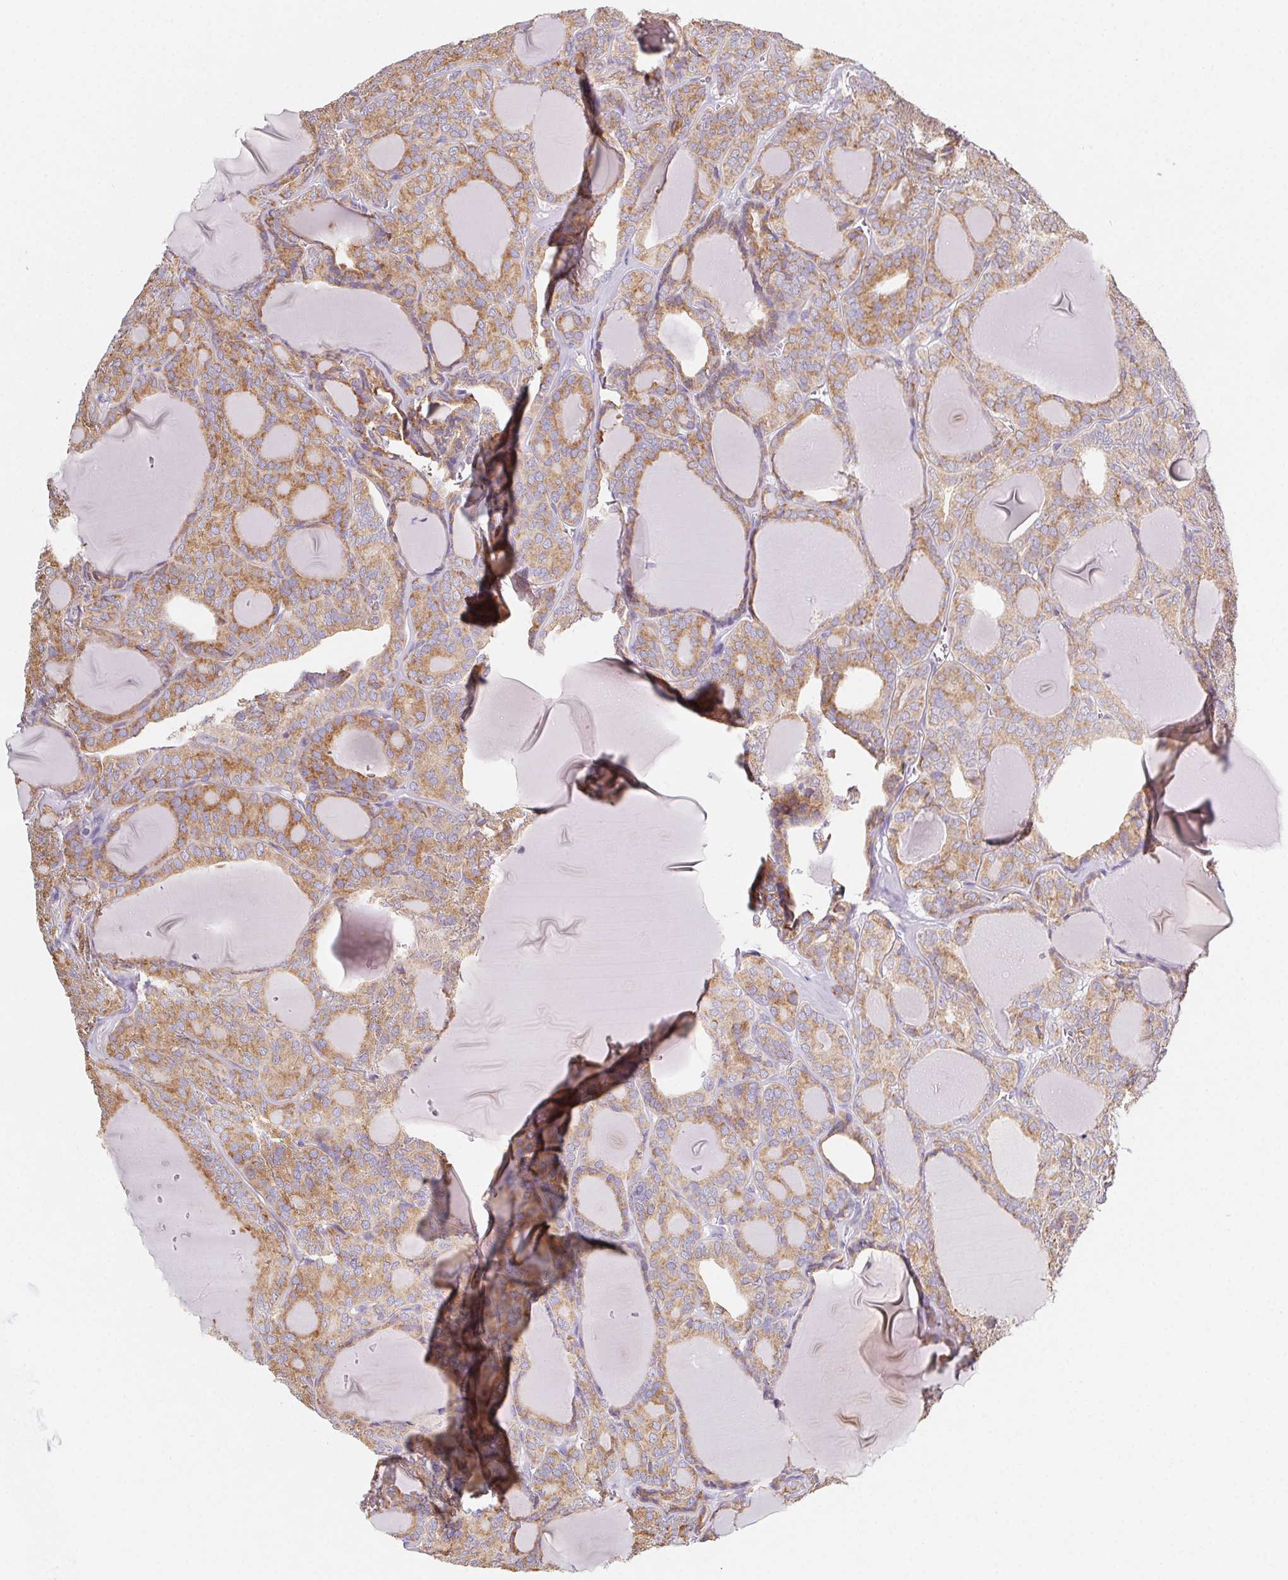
{"staining": {"intensity": "moderate", "quantity": ">75%", "location": "cytoplasmic/membranous"}, "tissue": "thyroid cancer", "cell_type": "Tumor cells", "image_type": "cancer", "snomed": [{"axis": "morphology", "description": "Follicular adenoma carcinoma, NOS"}, {"axis": "topography", "description": "Thyroid gland"}], "caption": "Follicular adenoma carcinoma (thyroid) stained with DAB (3,3'-diaminobenzidine) immunohistochemistry shows medium levels of moderate cytoplasmic/membranous expression in about >75% of tumor cells.", "gene": "ADAM8", "patient": {"sex": "male", "age": 74}}